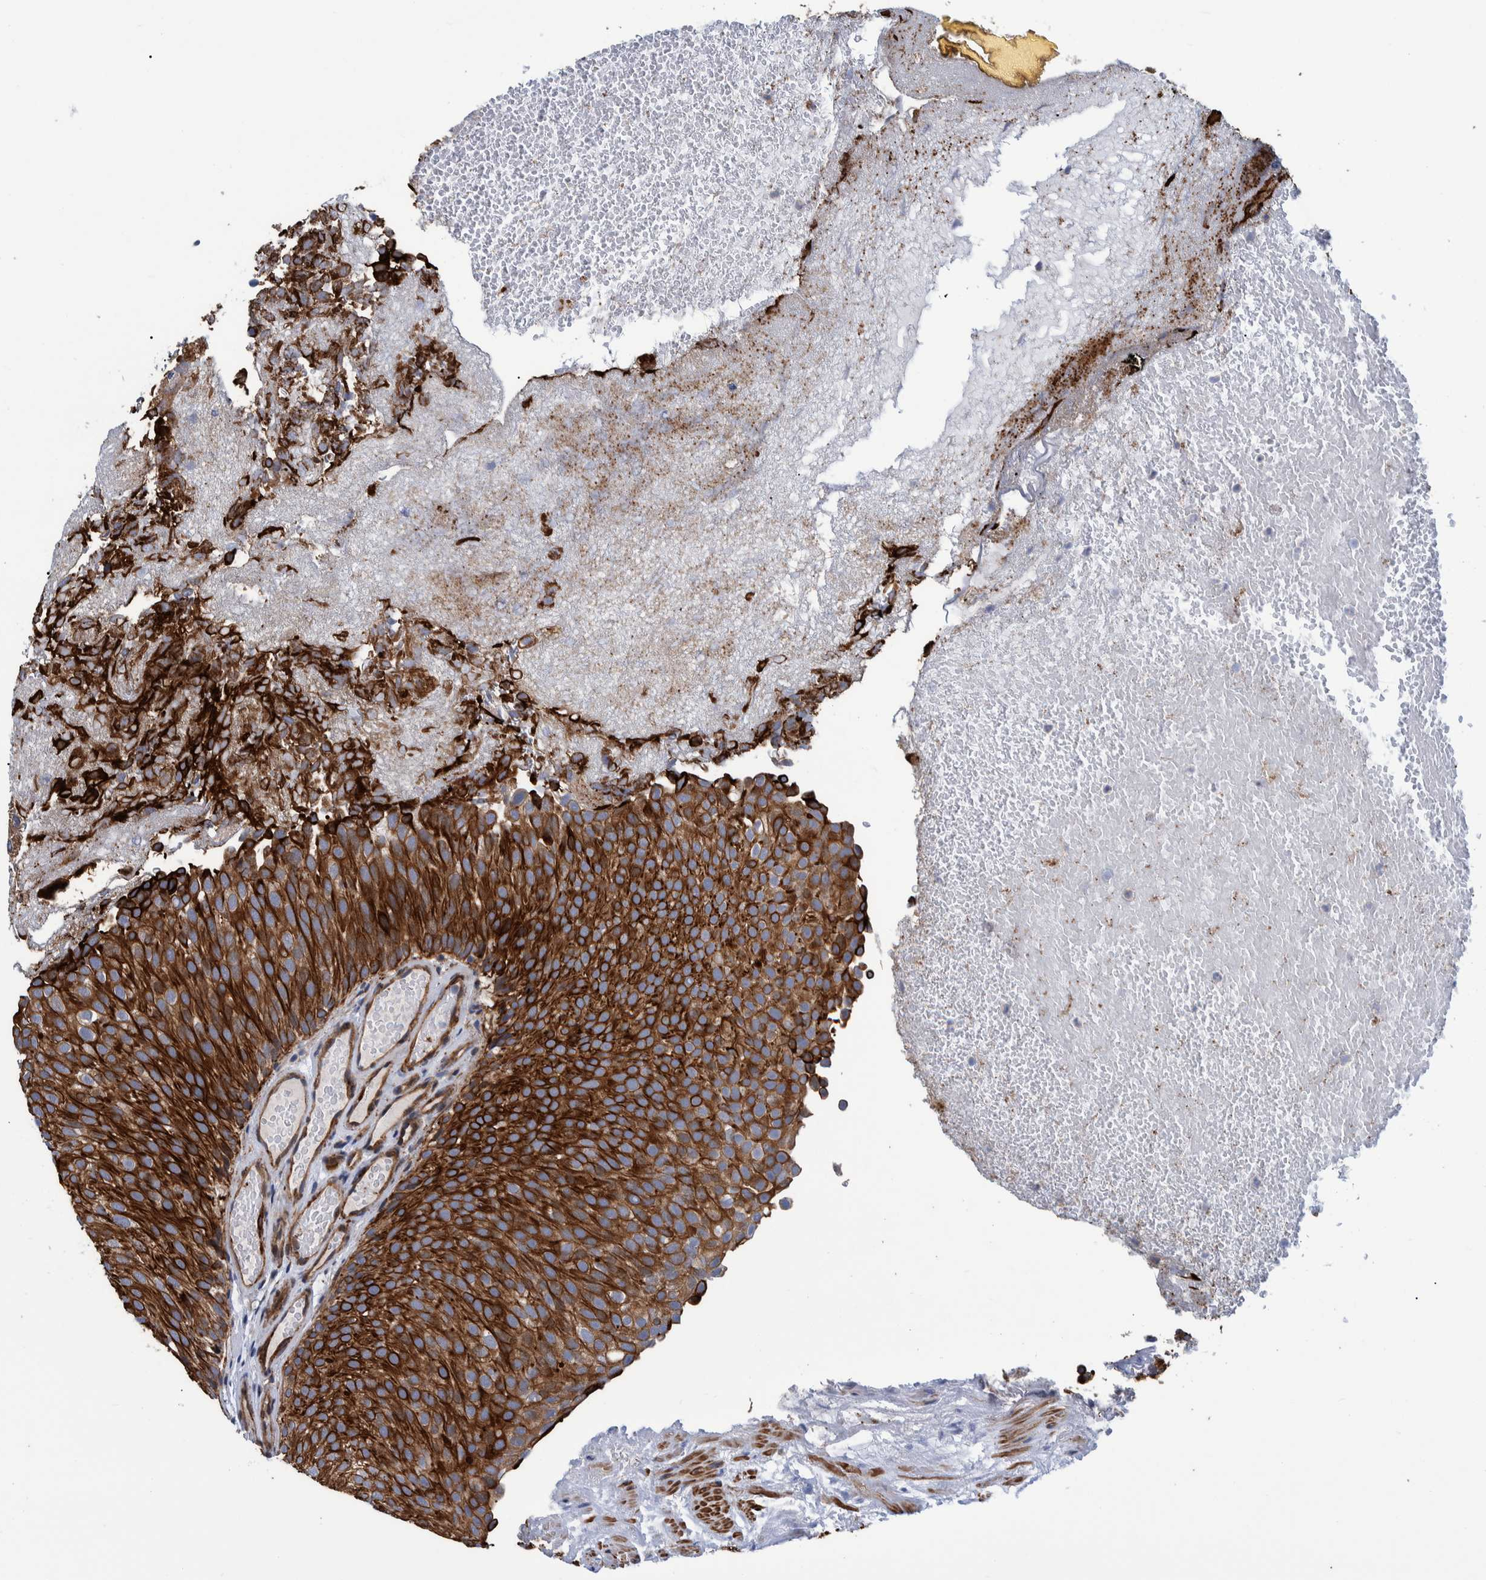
{"staining": {"intensity": "strong", "quantity": ">75%", "location": "cytoplasmic/membranous"}, "tissue": "urothelial cancer", "cell_type": "Tumor cells", "image_type": "cancer", "snomed": [{"axis": "morphology", "description": "Urothelial carcinoma, Low grade"}, {"axis": "topography", "description": "Urinary bladder"}], "caption": "DAB (3,3'-diaminobenzidine) immunohistochemical staining of low-grade urothelial carcinoma displays strong cytoplasmic/membranous protein expression in approximately >75% of tumor cells.", "gene": "MKS1", "patient": {"sex": "male", "age": 78}}